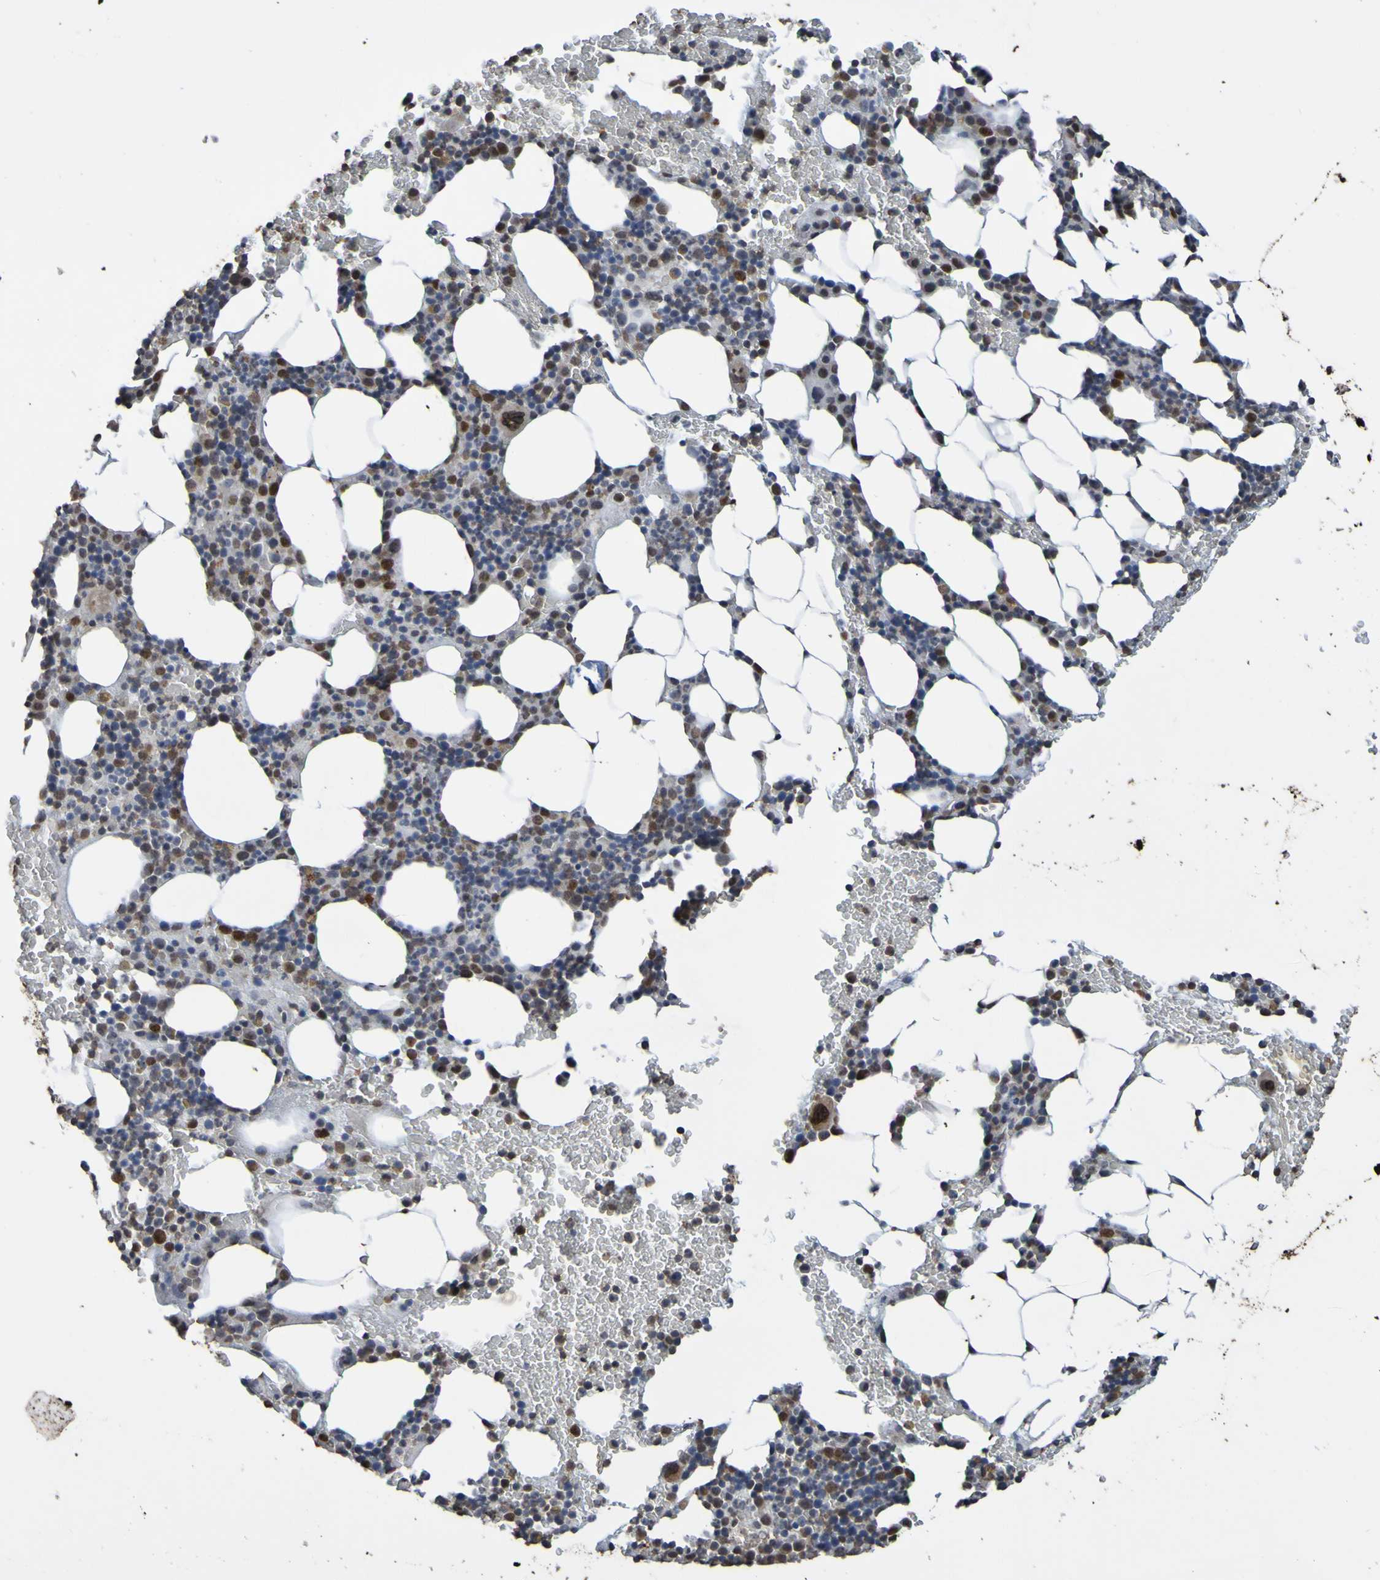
{"staining": {"intensity": "strong", "quantity": "25%-75%", "location": "nuclear"}, "tissue": "bone marrow", "cell_type": "Hematopoietic cells", "image_type": "normal", "snomed": [{"axis": "morphology", "description": "Normal tissue, NOS"}, {"axis": "morphology", "description": "Inflammation, NOS"}, {"axis": "topography", "description": "Bone marrow"}], "caption": "The immunohistochemical stain labels strong nuclear positivity in hematopoietic cells of normal bone marrow. (DAB = brown stain, brightfield microscopy at high magnification).", "gene": "ALKBH2", "patient": {"sex": "female", "age": 70}}